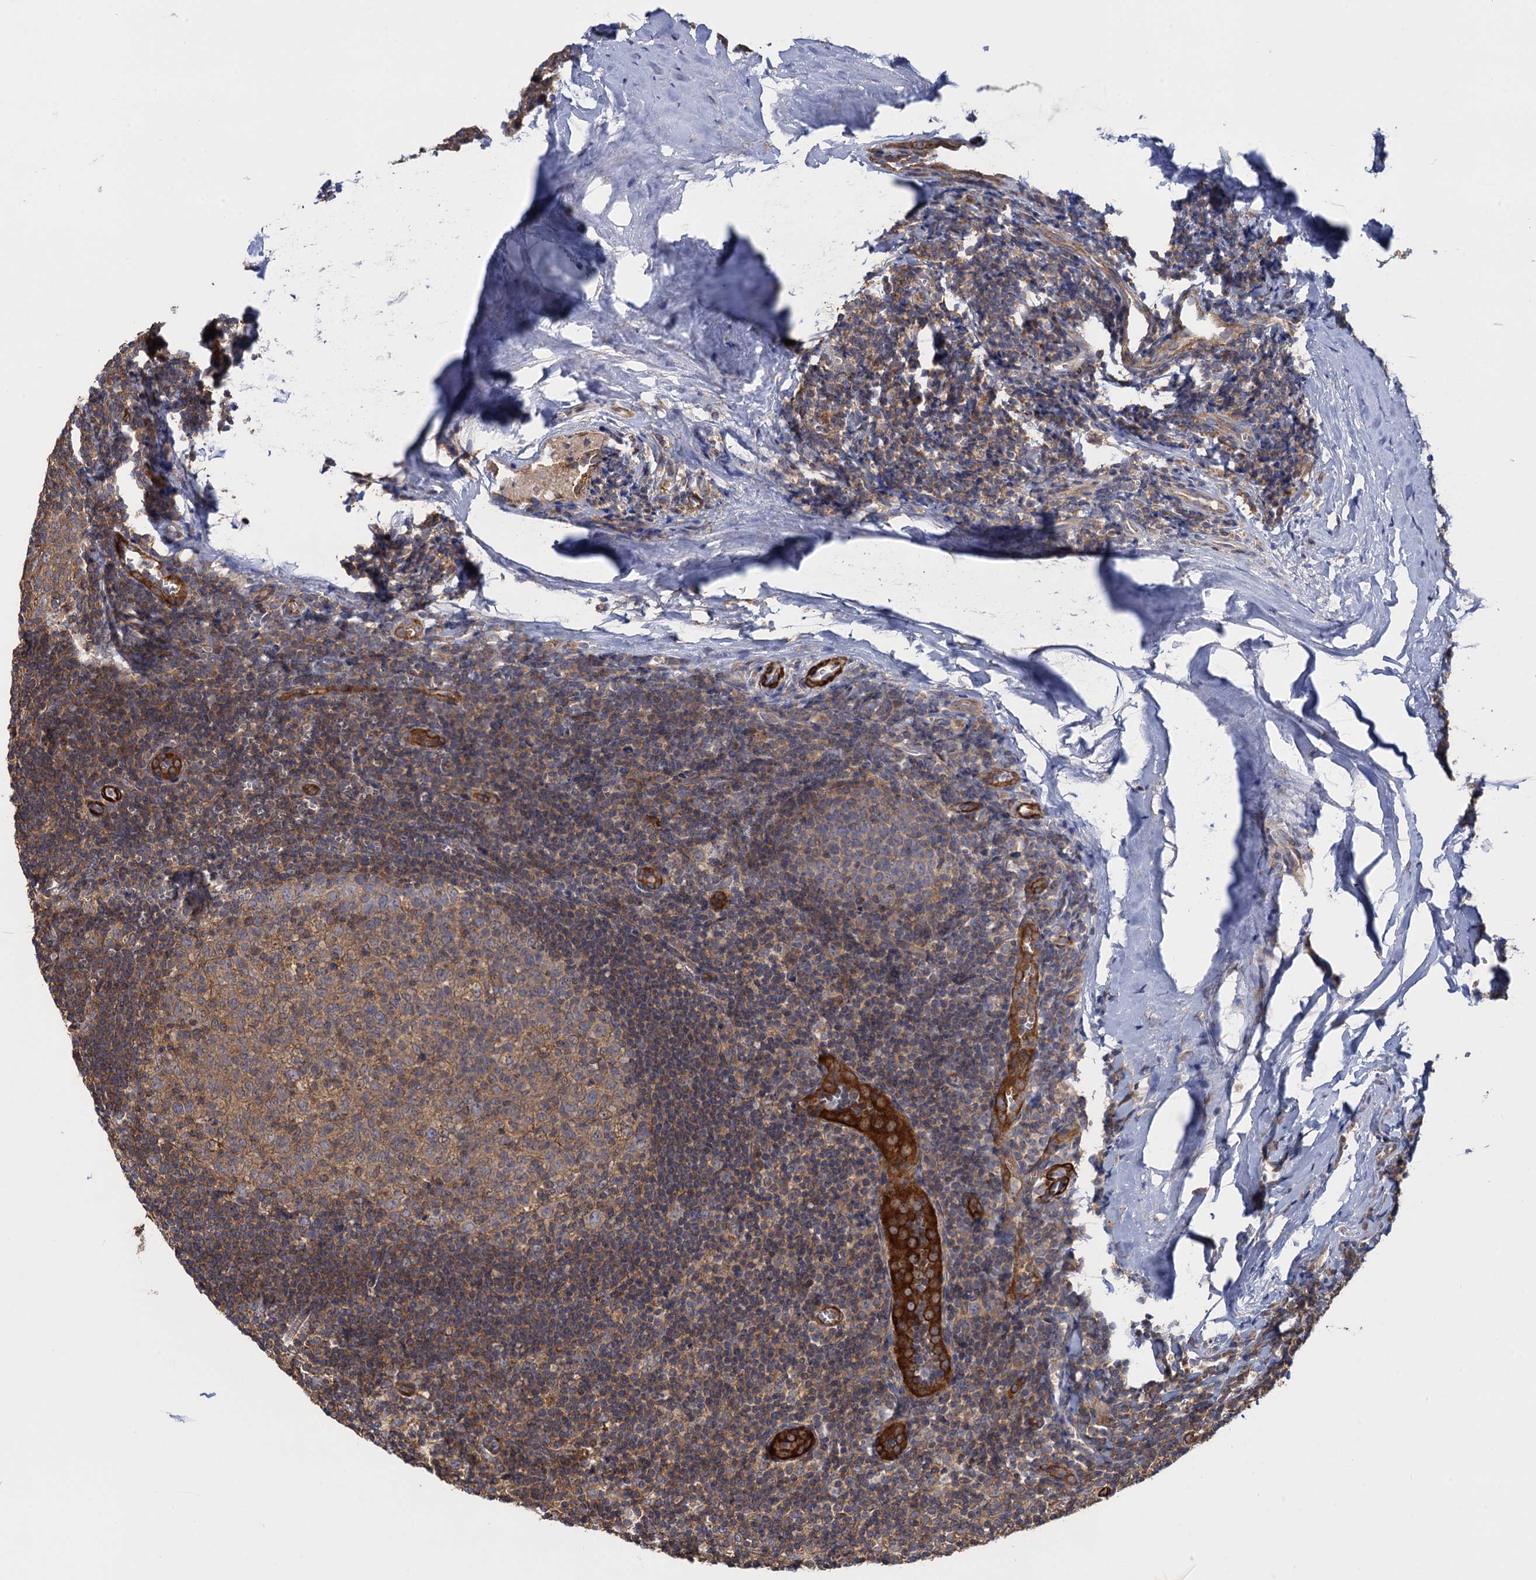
{"staining": {"intensity": "moderate", "quantity": "25%-75%", "location": "cytoplasmic/membranous"}, "tissue": "tonsil", "cell_type": "Germinal center cells", "image_type": "normal", "snomed": [{"axis": "morphology", "description": "Normal tissue, NOS"}, {"axis": "topography", "description": "Tonsil"}], "caption": "Human tonsil stained for a protein (brown) displays moderate cytoplasmic/membranous positive expression in about 25%-75% of germinal center cells.", "gene": "WDR88", "patient": {"sex": "male", "age": 27}}